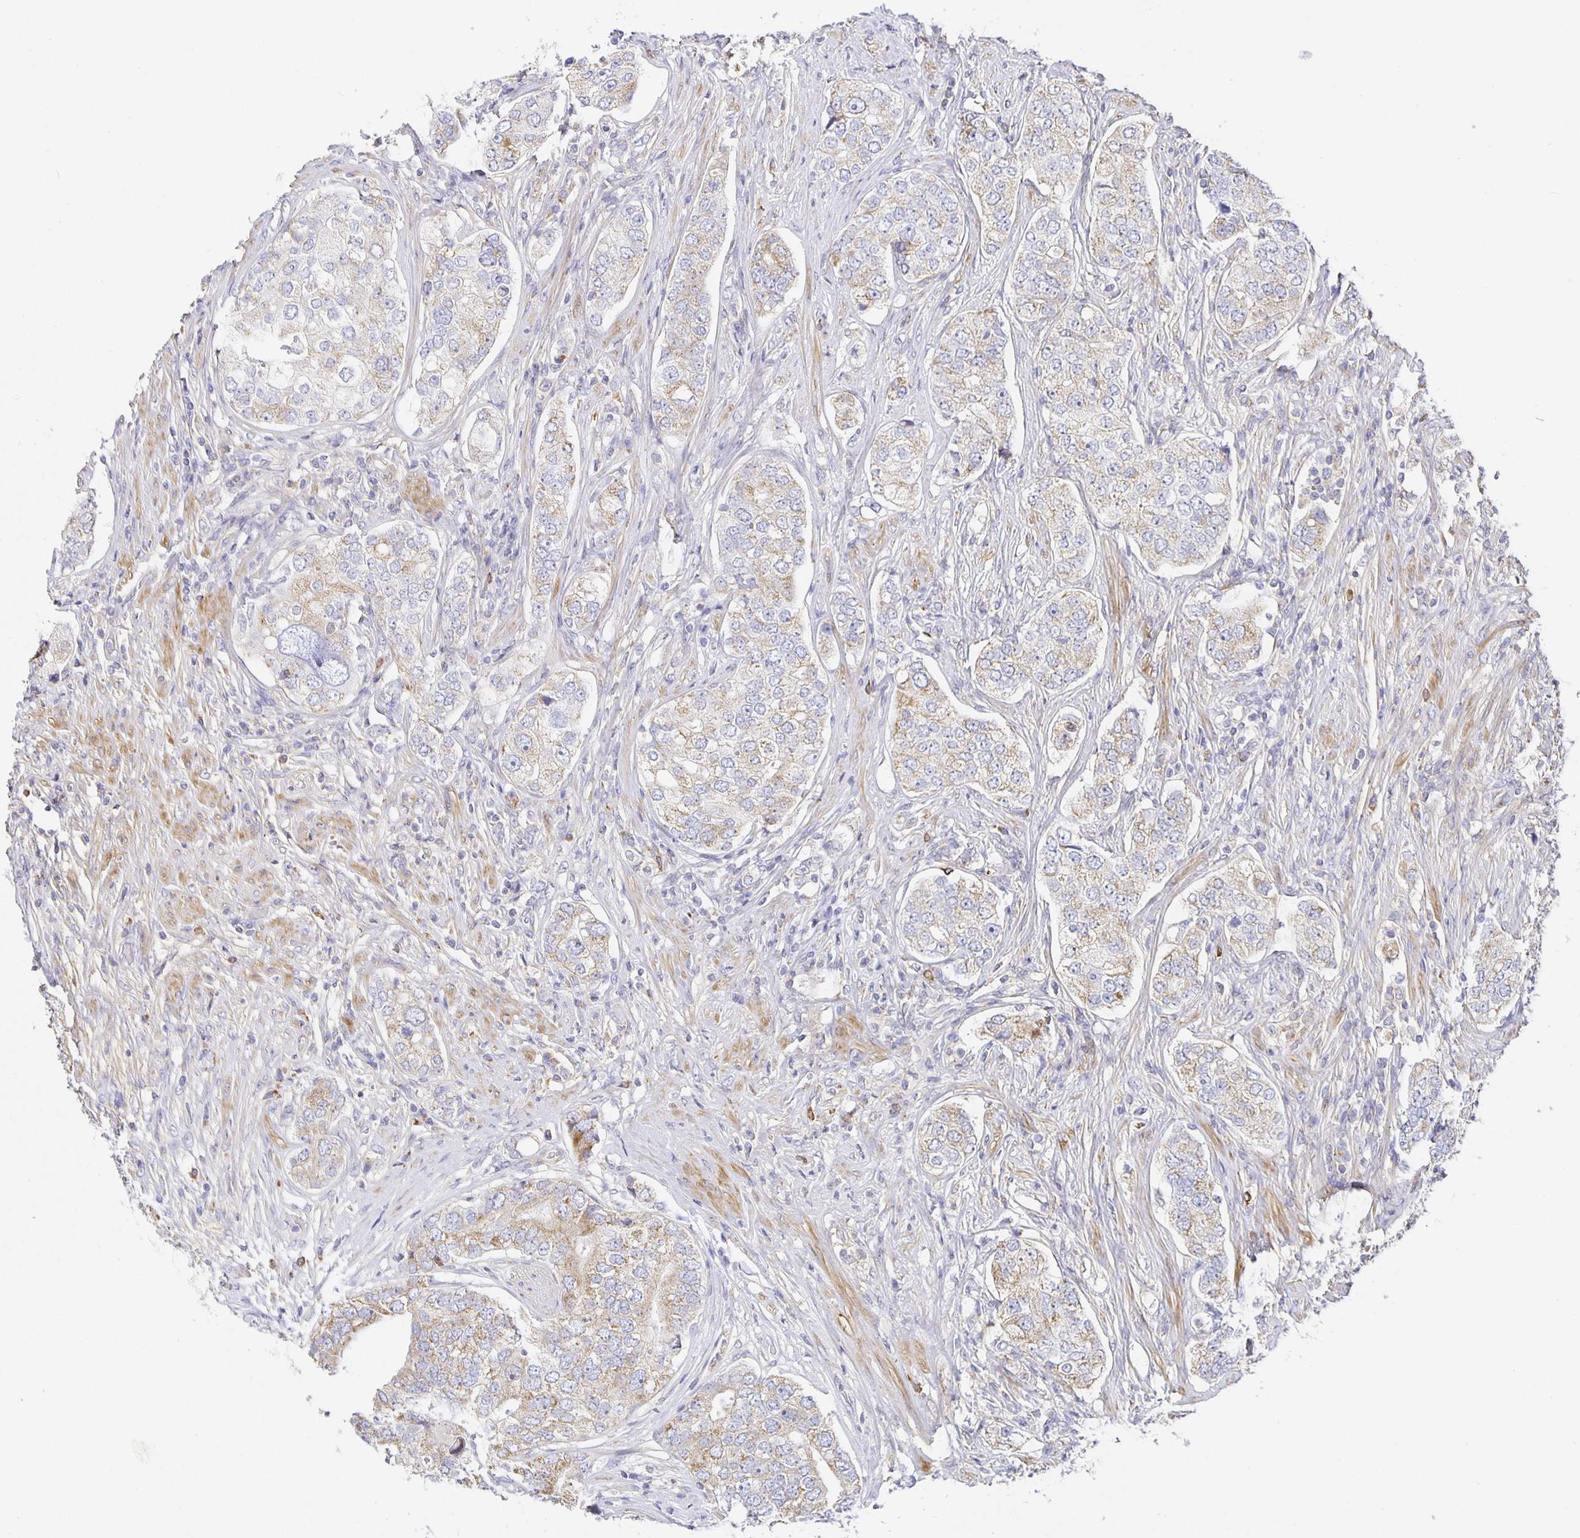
{"staining": {"intensity": "weak", "quantity": "<25%", "location": "cytoplasmic/membranous"}, "tissue": "prostate cancer", "cell_type": "Tumor cells", "image_type": "cancer", "snomed": [{"axis": "morphology", "description": "Adenocarcinoma, High grade"}, {"axis": "topography", "description": "Prostate"}], "caption": "Immunohistochemistry of human prostate cancer (high-grade adenocarcinoma) demonstrates no staining in tumor cells.", "gene": "FLRT3", "patient": {"sex": "male", "age": 60}}